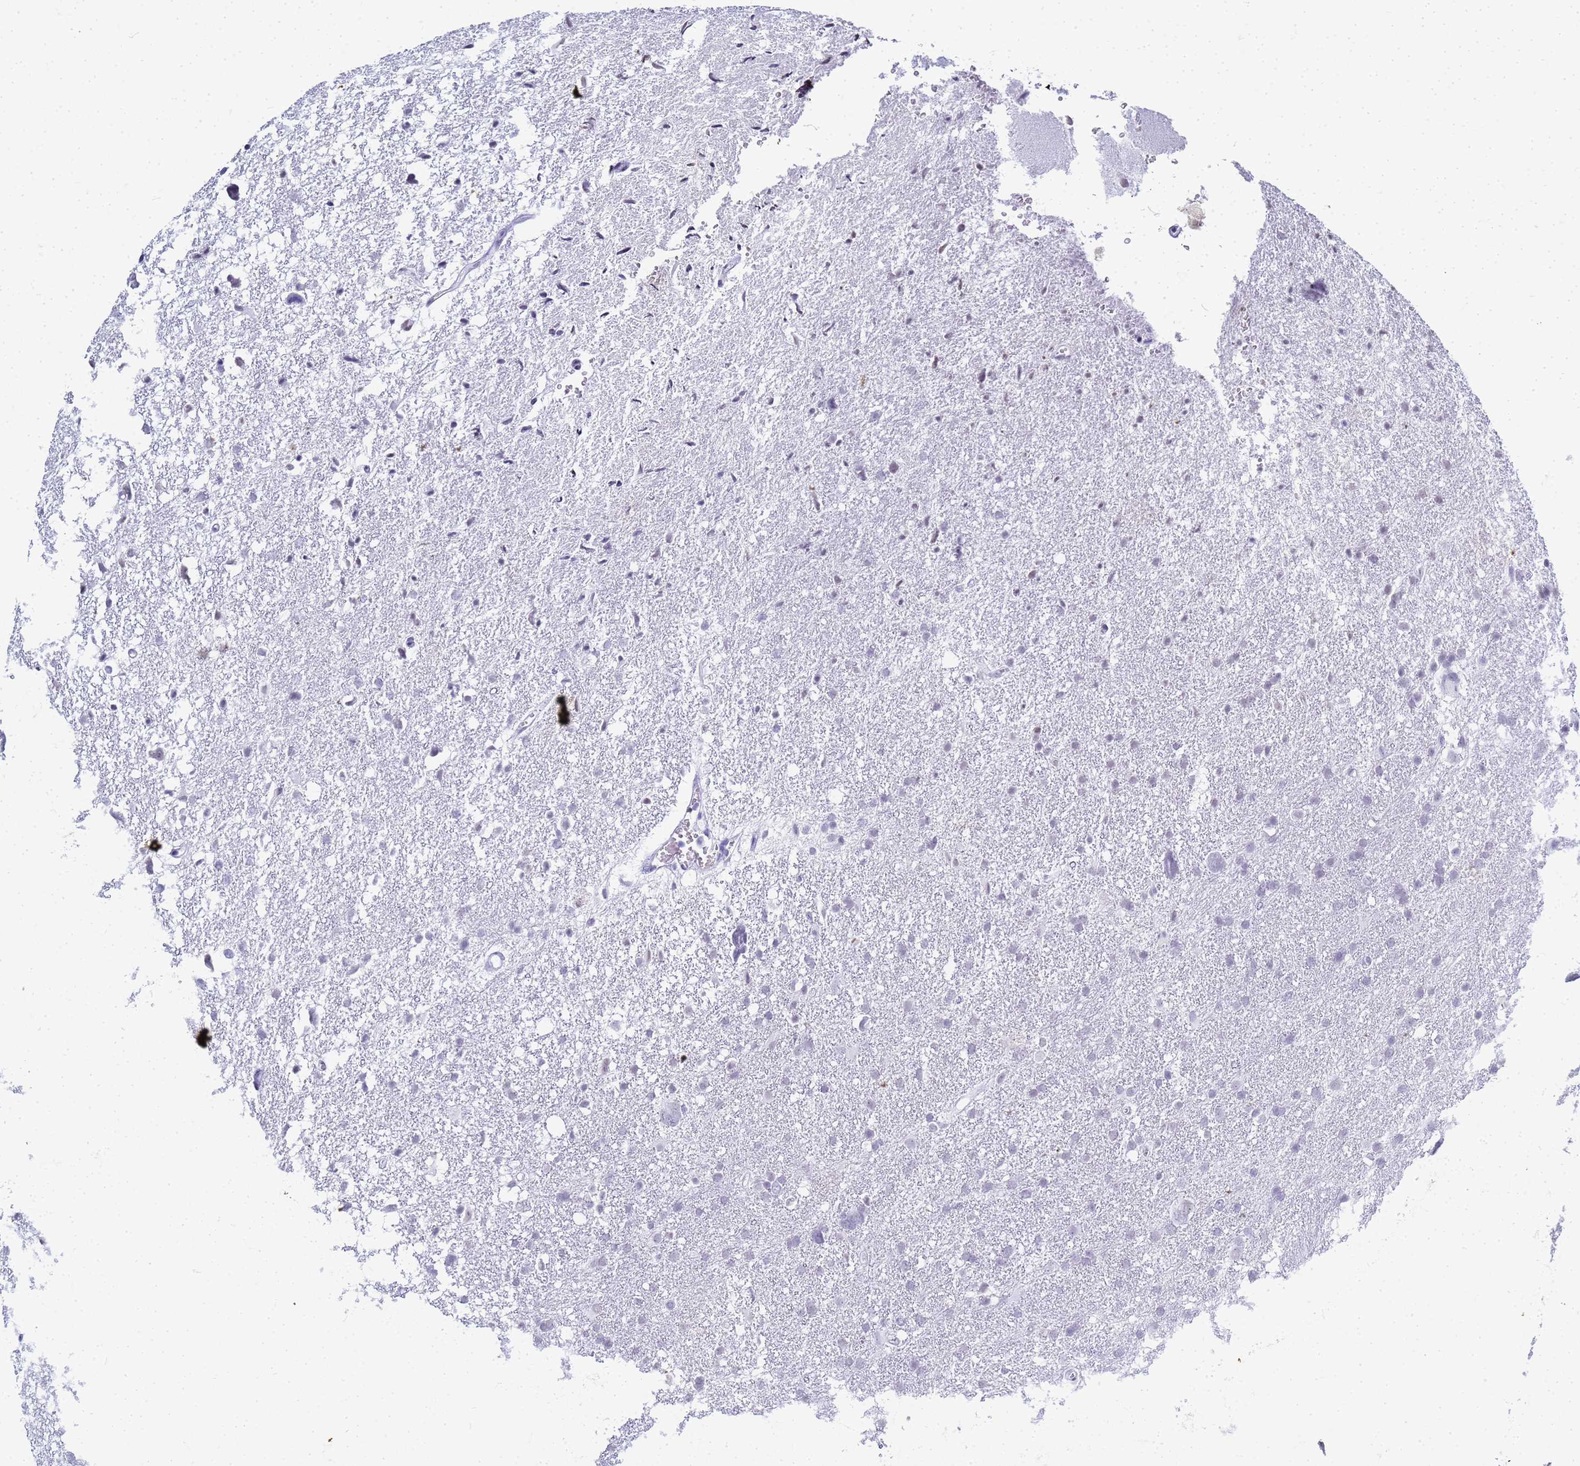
{"staining": {"intensity": "negative", "quantity": "none", "location": "none"}, "tissue": "glioma", "cell_type": "Tumor cells", "image_type": "cancer", "snomed": [{"axis": "morphology", "description": "Glioma, malignant, High grade"}, {"axis": "topography", "description": "Brain"}], "caption": "IHC of human glioma shows no expression in tumor cells. (DAB (3,3'-diaminobenzidine) immunohistochemistry (IHC) visualized using brightfield microscopy, high magnification).", "gene": "SLC7A9", "patient": {"sex": "male", "age": 61}}